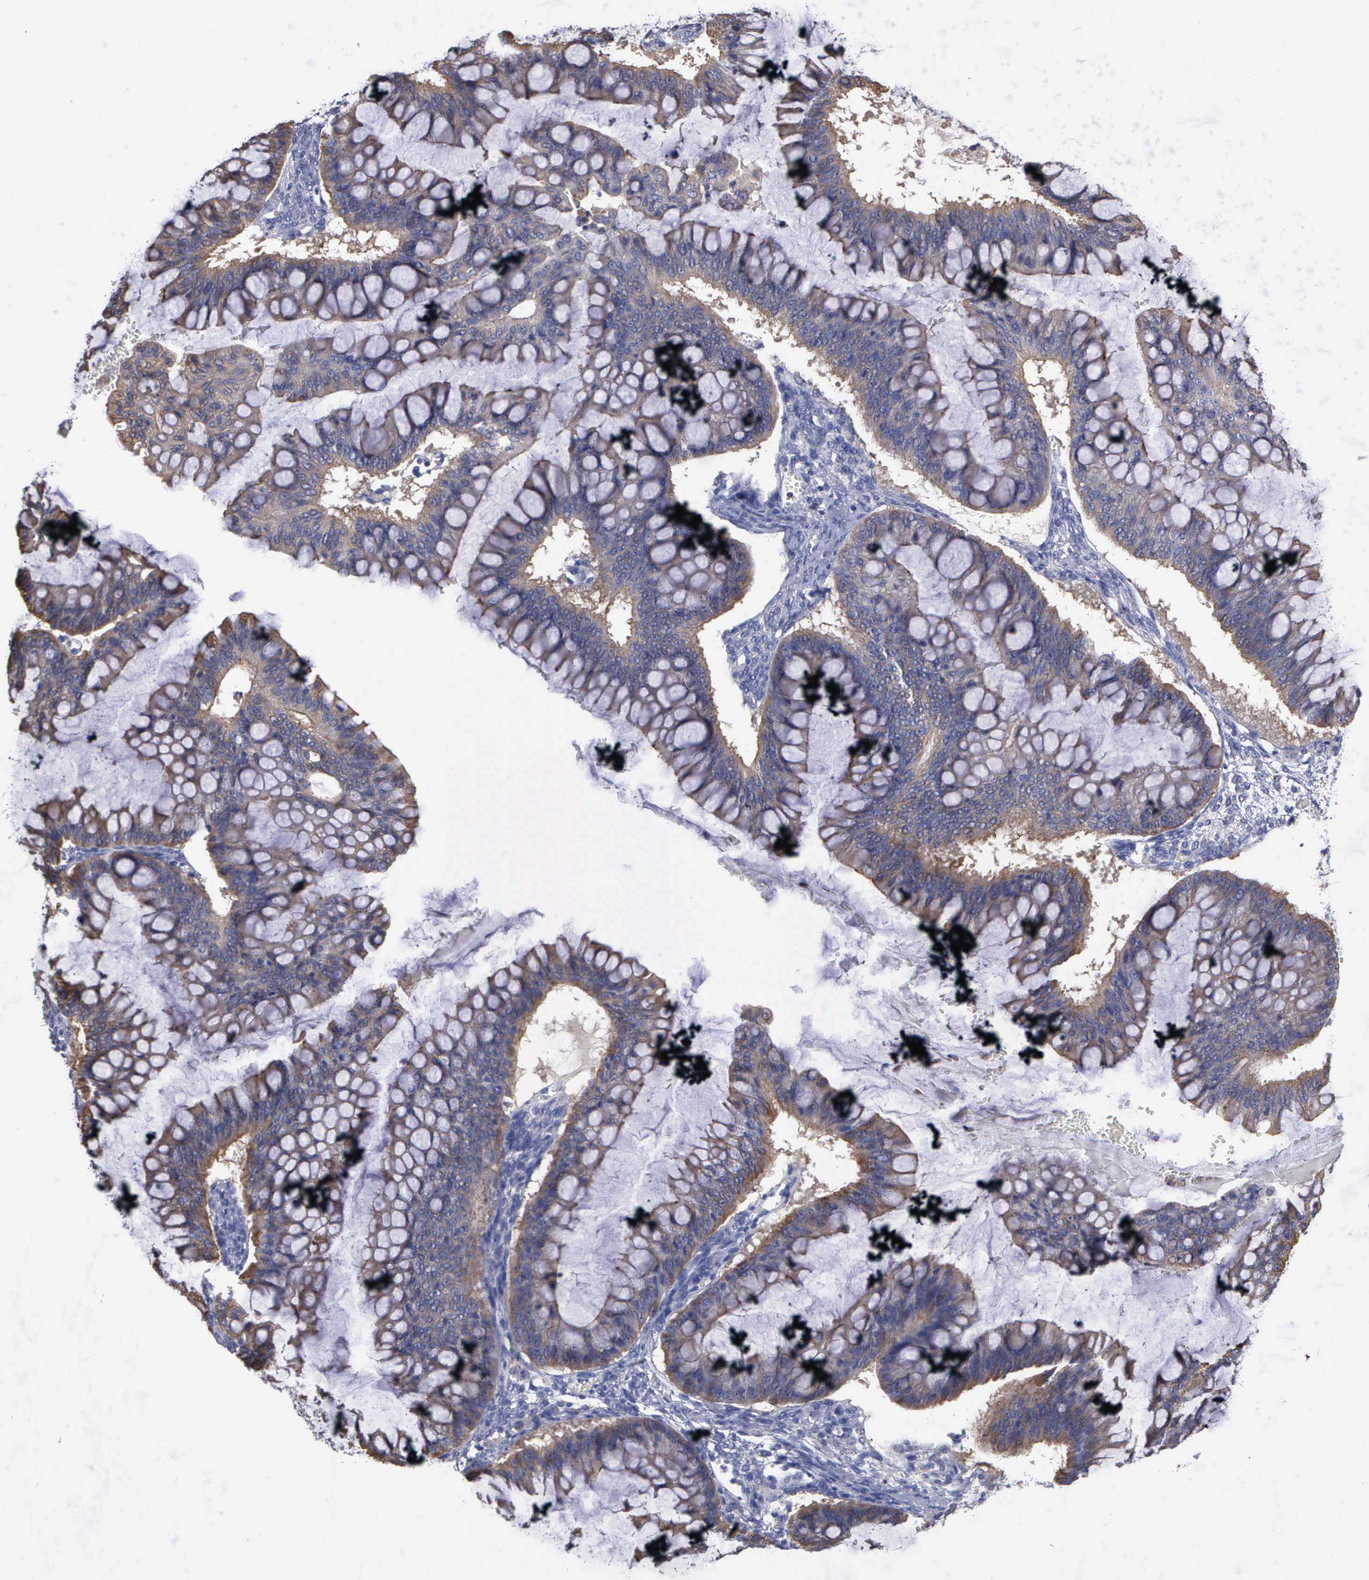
{"staining": {"intensity": "weak", "quantity": ">75%", "location": "cytoplasmic/membranous"}, "tissue": "ovarian cancer", "cell_type": "Tumor cells", "image_type": "cancer", "snomed": [{"axis": "morphology", "description": "Cystadenocarcinoma, mucinous, NOS"}, {"axis": "topography", "description": "Ovary"}], "caption": "Immunohistochemical staining of ovarian cancer reveals weak cytoplasmic/membranous protein staining in approximately >75% of tumor cells. Nuclei are stained in blue.", "gene": "PTGS2", "patient": {"sex": "female", "age": 73}}